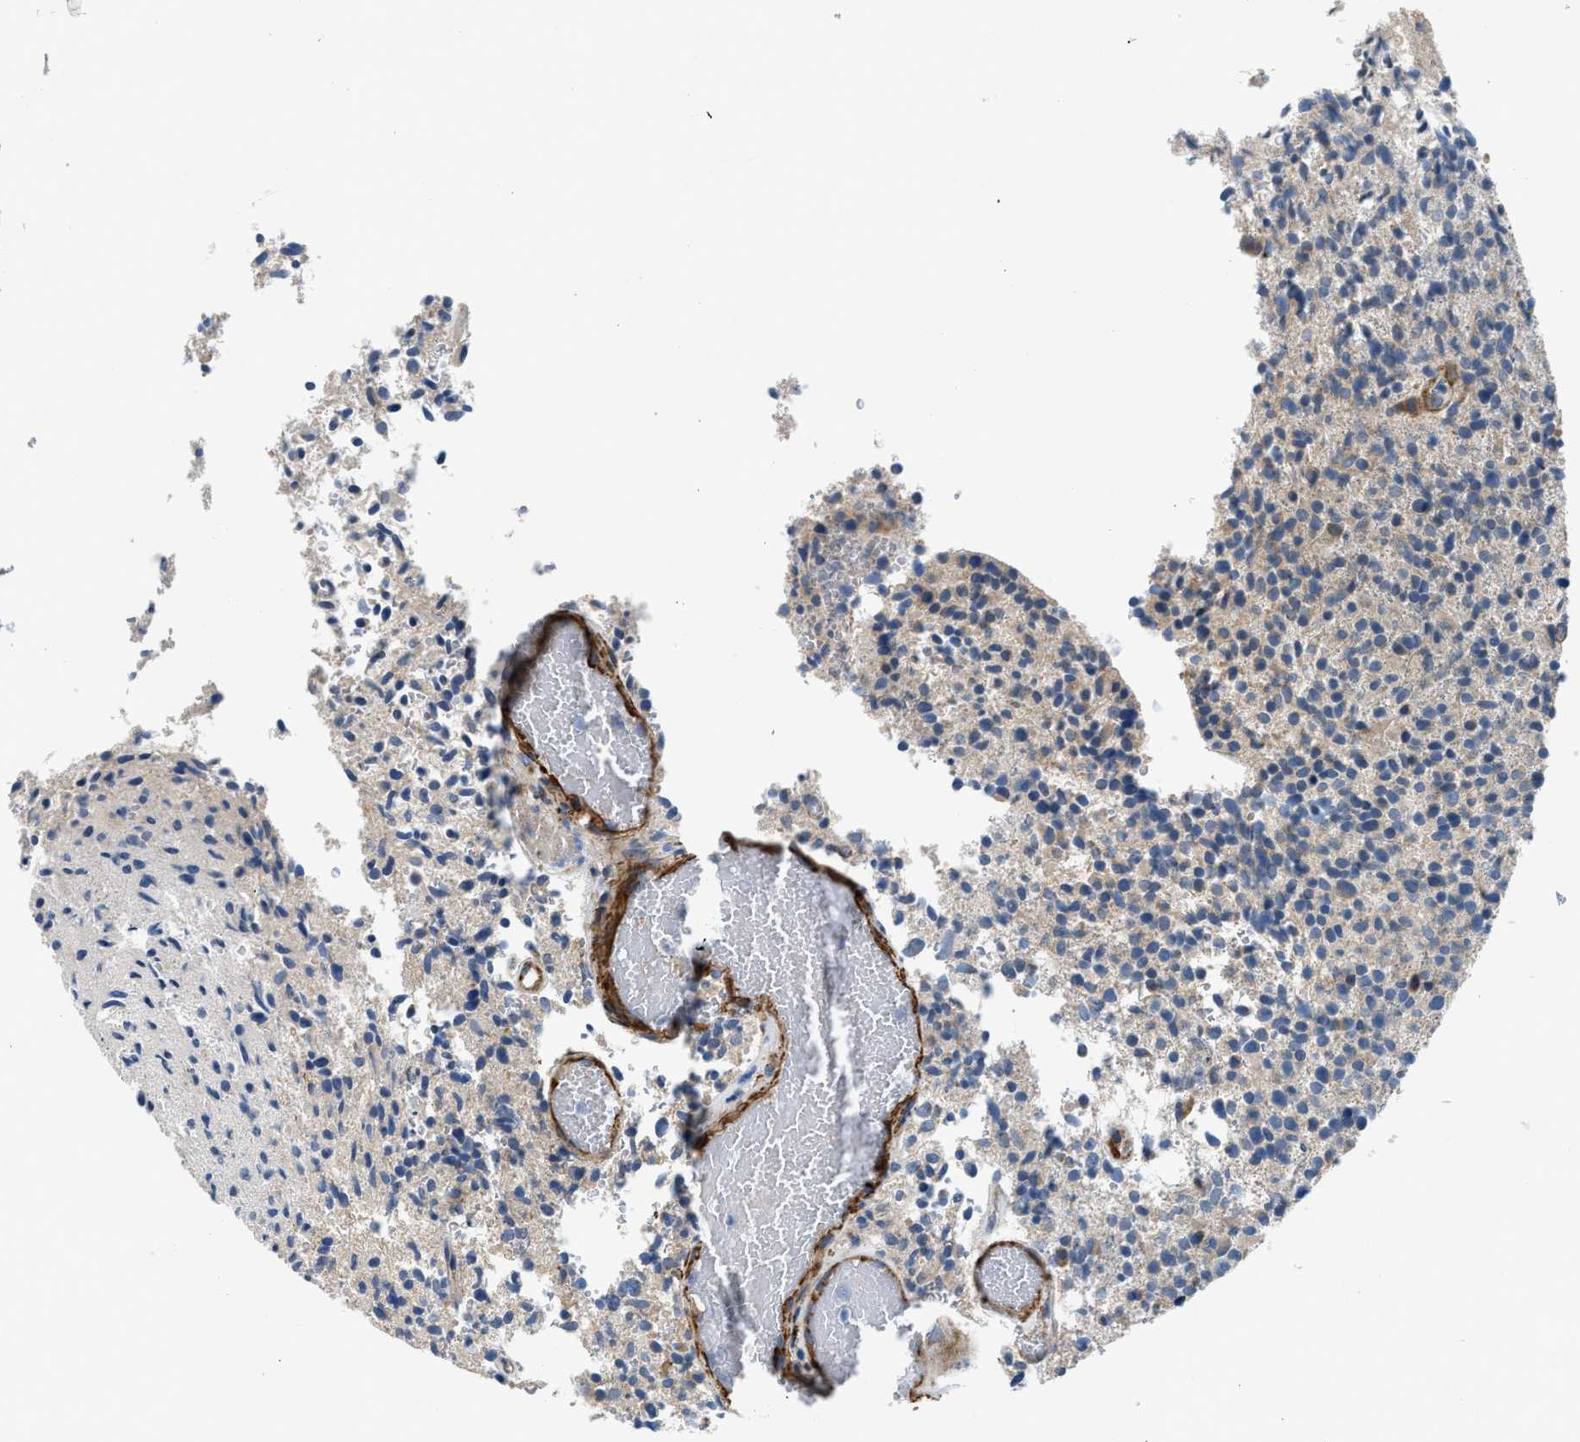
{"staining": {"intensity": "weak", "quantity": "<25%", "location": "cytoplasmic/membranous"}, "tissue": "glioma", "cell_type": "Tumor cells", "image_type": "cancer", "snomed": [{"axis": "morphology", "description": "Glioma, malignant, High grade"}, {"axis": "topography", "description": "Brain"}], "caption": "IHC photomicrograph of neoplastic tissue: human glioma stained with DAB shows no significant protein positivity in tumor cells. Brightfield microscopy of immunohistochemistry stained with DAB (brown) and hematoxylin (blue), captured at high magnification.", "gene": "BMPR1A", "patient": {"sex": "male", "age": 72}}